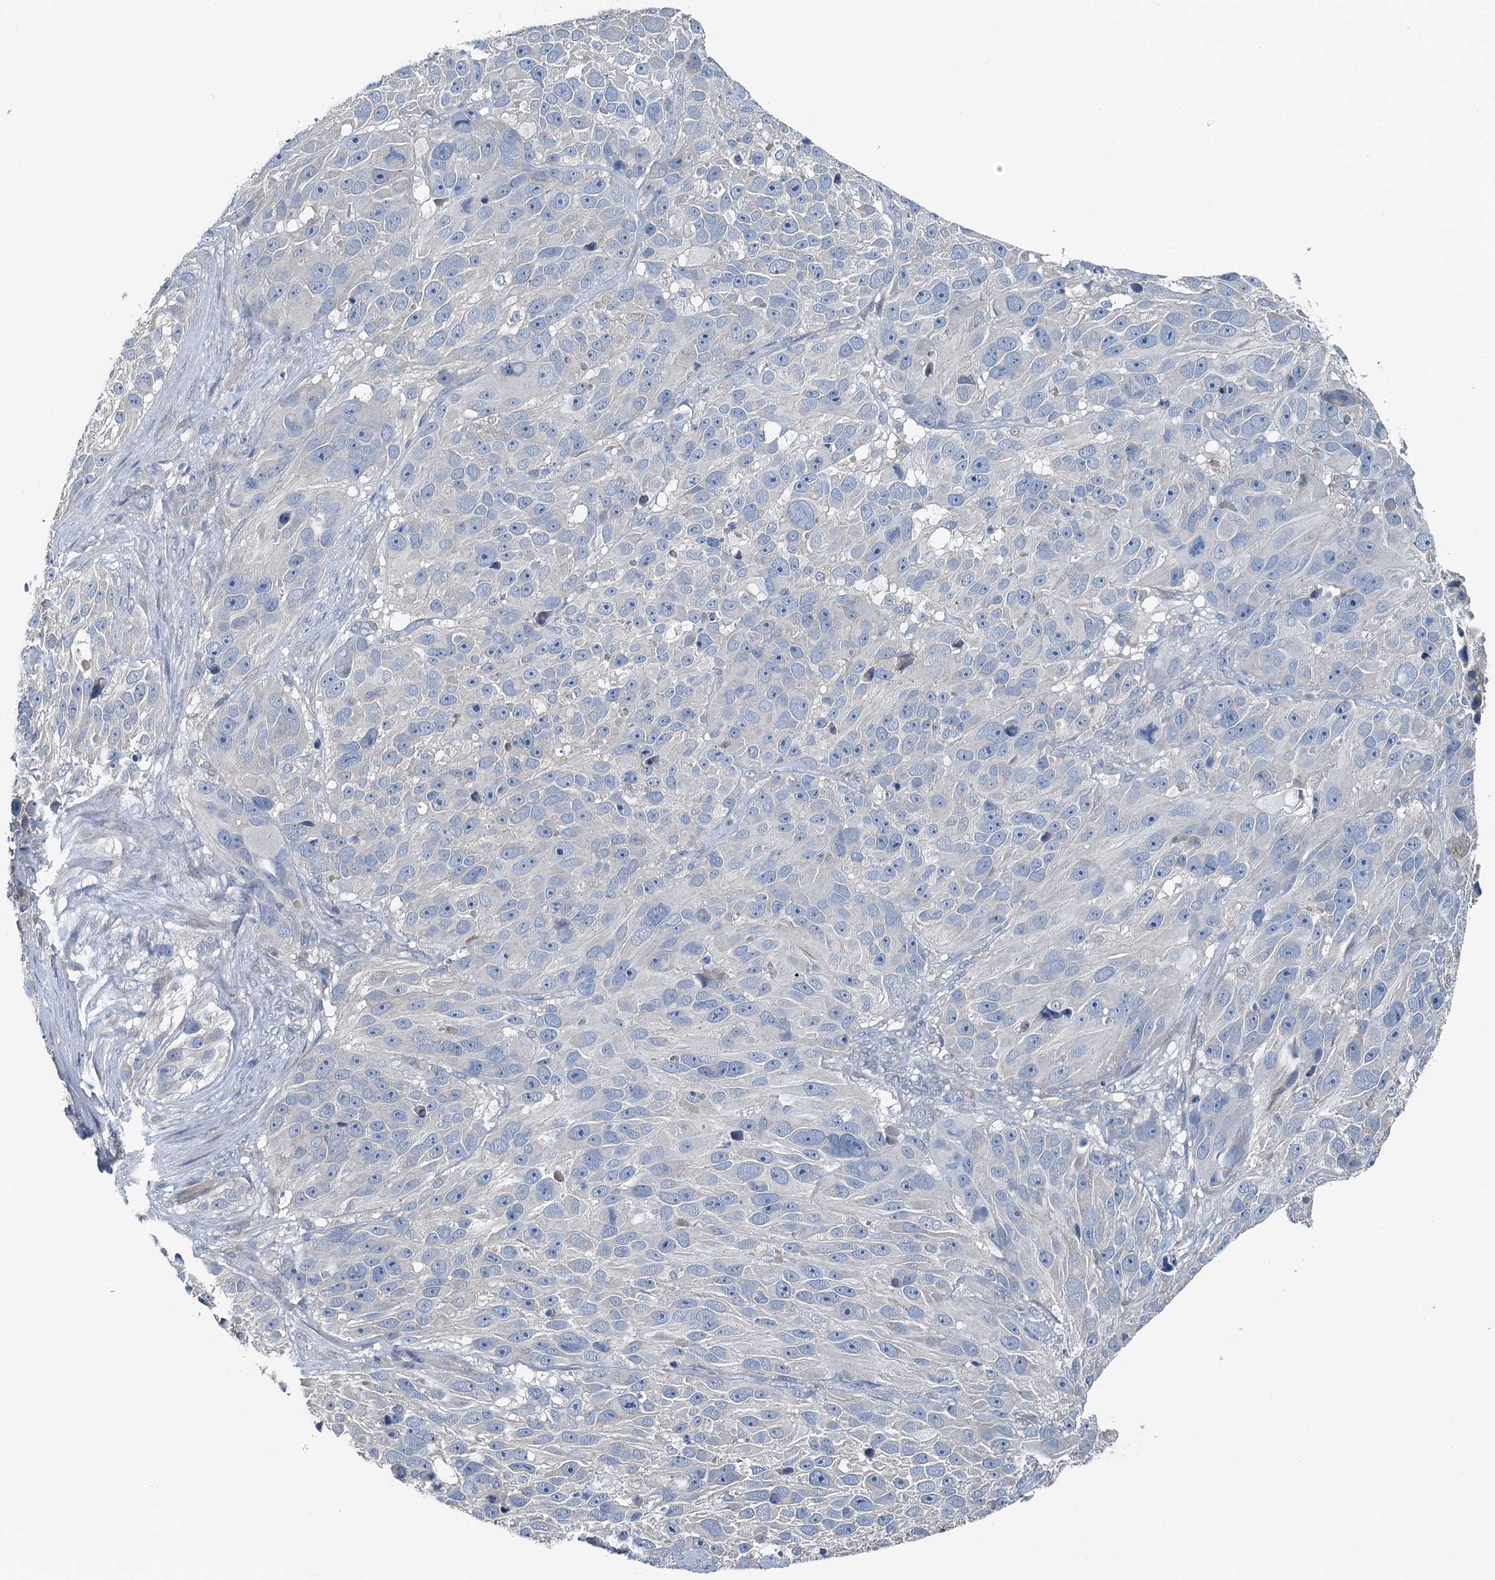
{"staining": {"intensity": "negative", "quantity": "none", "location": "none"}, "tissue": "melanoma", "cell_type": "Tumor cells", "image_type": "cancer", "snomed": [{"axis": "morphology", "description": "Malignant melanoma, NOS"}, {"axis": "topography", "description": "Skin"}], "caption": "Malignant melanoma was stained to show a protein in brown. There is no significant expression in tumor cells.", "gene": "C6orf120", "patient": {"sex": "male", "age": 84}}